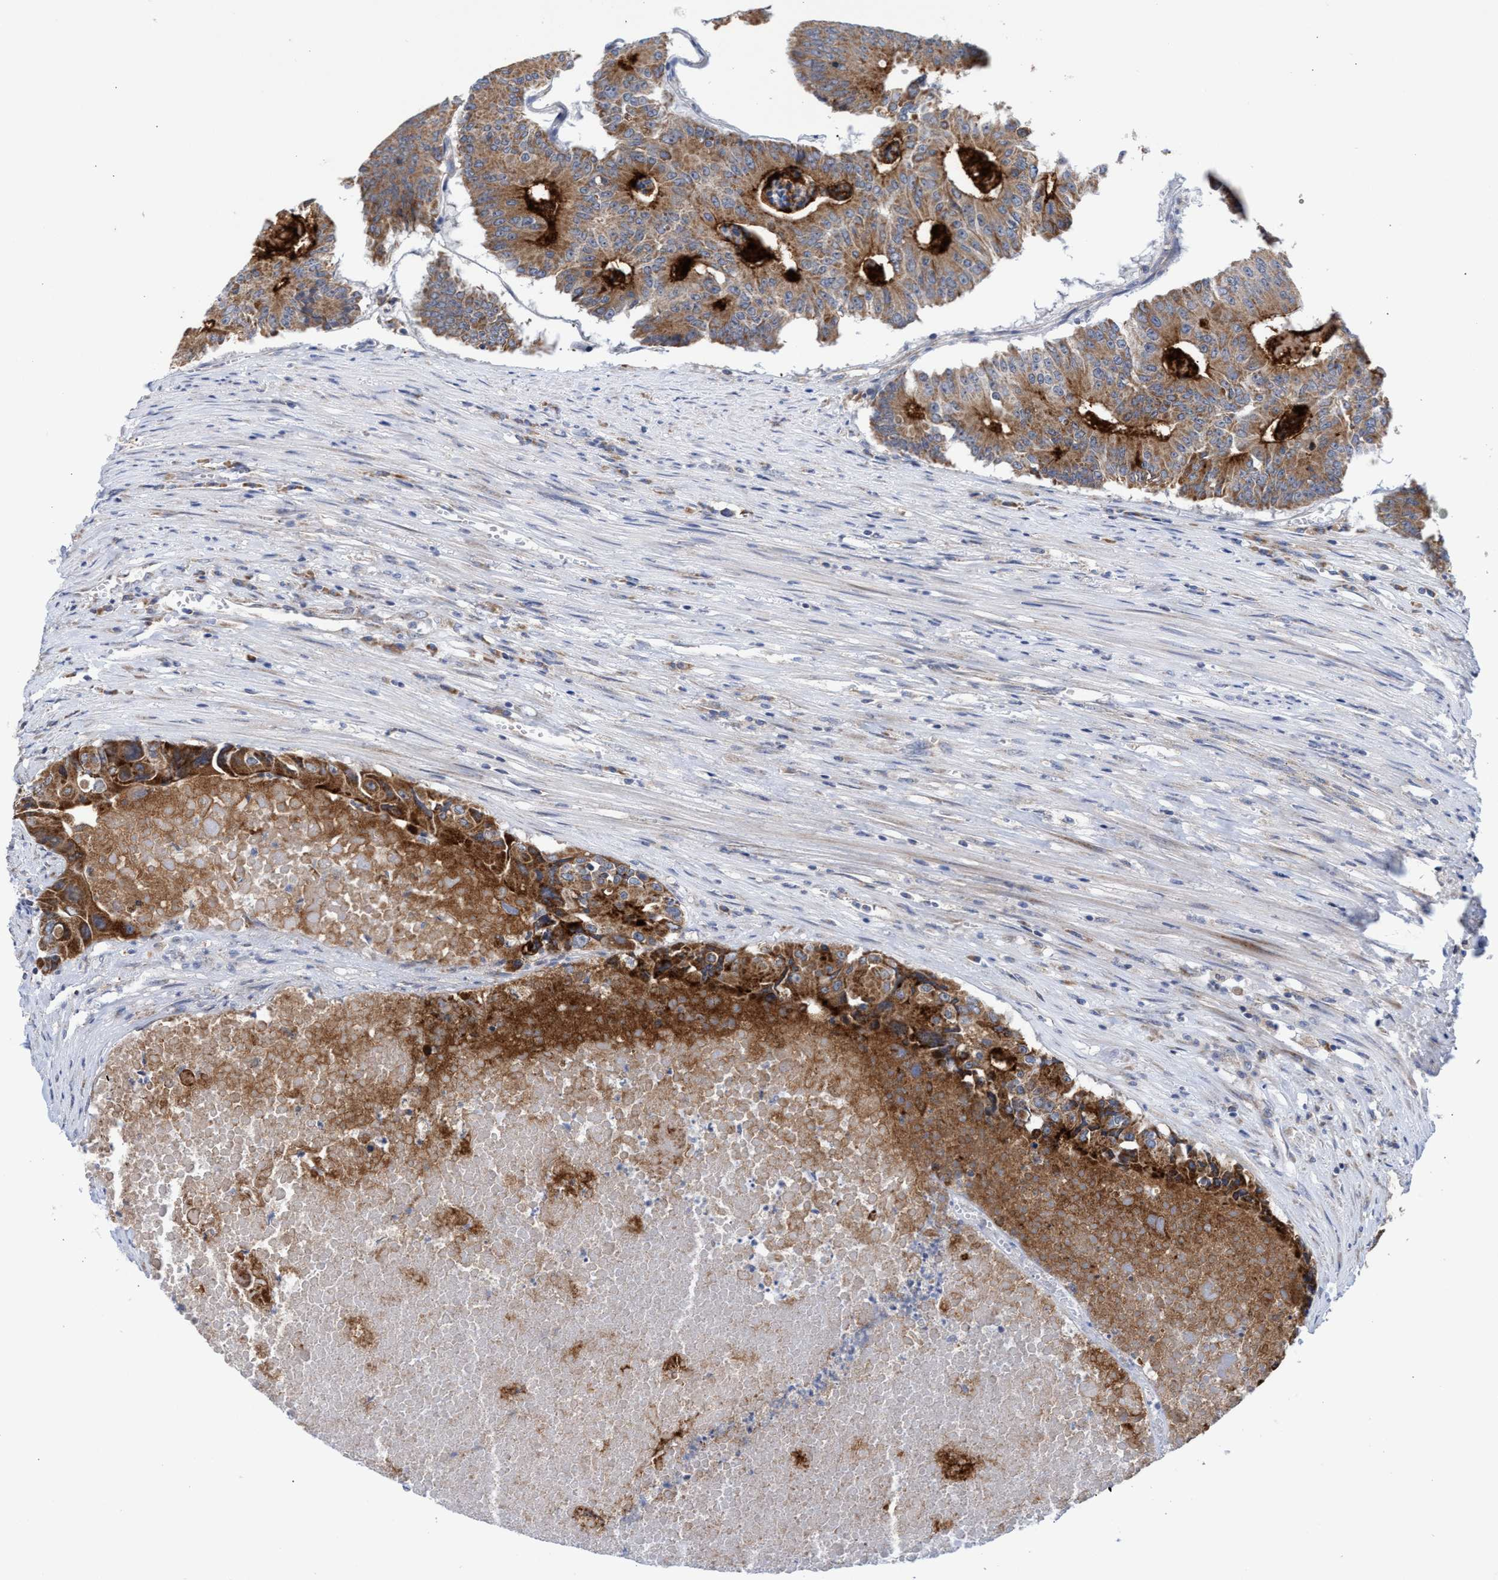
{"staining": {"intensity": "moderate", "quantity": ">75%", "location": "cytoplasmic/membranous"}, "tissue": "colorectal cancer", "cell_type": "Tumor cells", "image_type": "cancer", "snomed": [{"axis": "morphology", "description": "Adenocarcinoma, NOS"}, {"axis": "topography", "description": "Colon"}], "caption": "IHC micrograph of neoplastic tissue: human colorectal adenocarcinoma stained using immunohistochemistry (IHC) reveals medium levels of moderate protein expression localized specifically in the cytoplasmic/membranous of tumor cells, appearing as a cytoplasmic/membranous brown color.", "gene": "NAT16", "patient": {"sex": "male", "age": 87}}